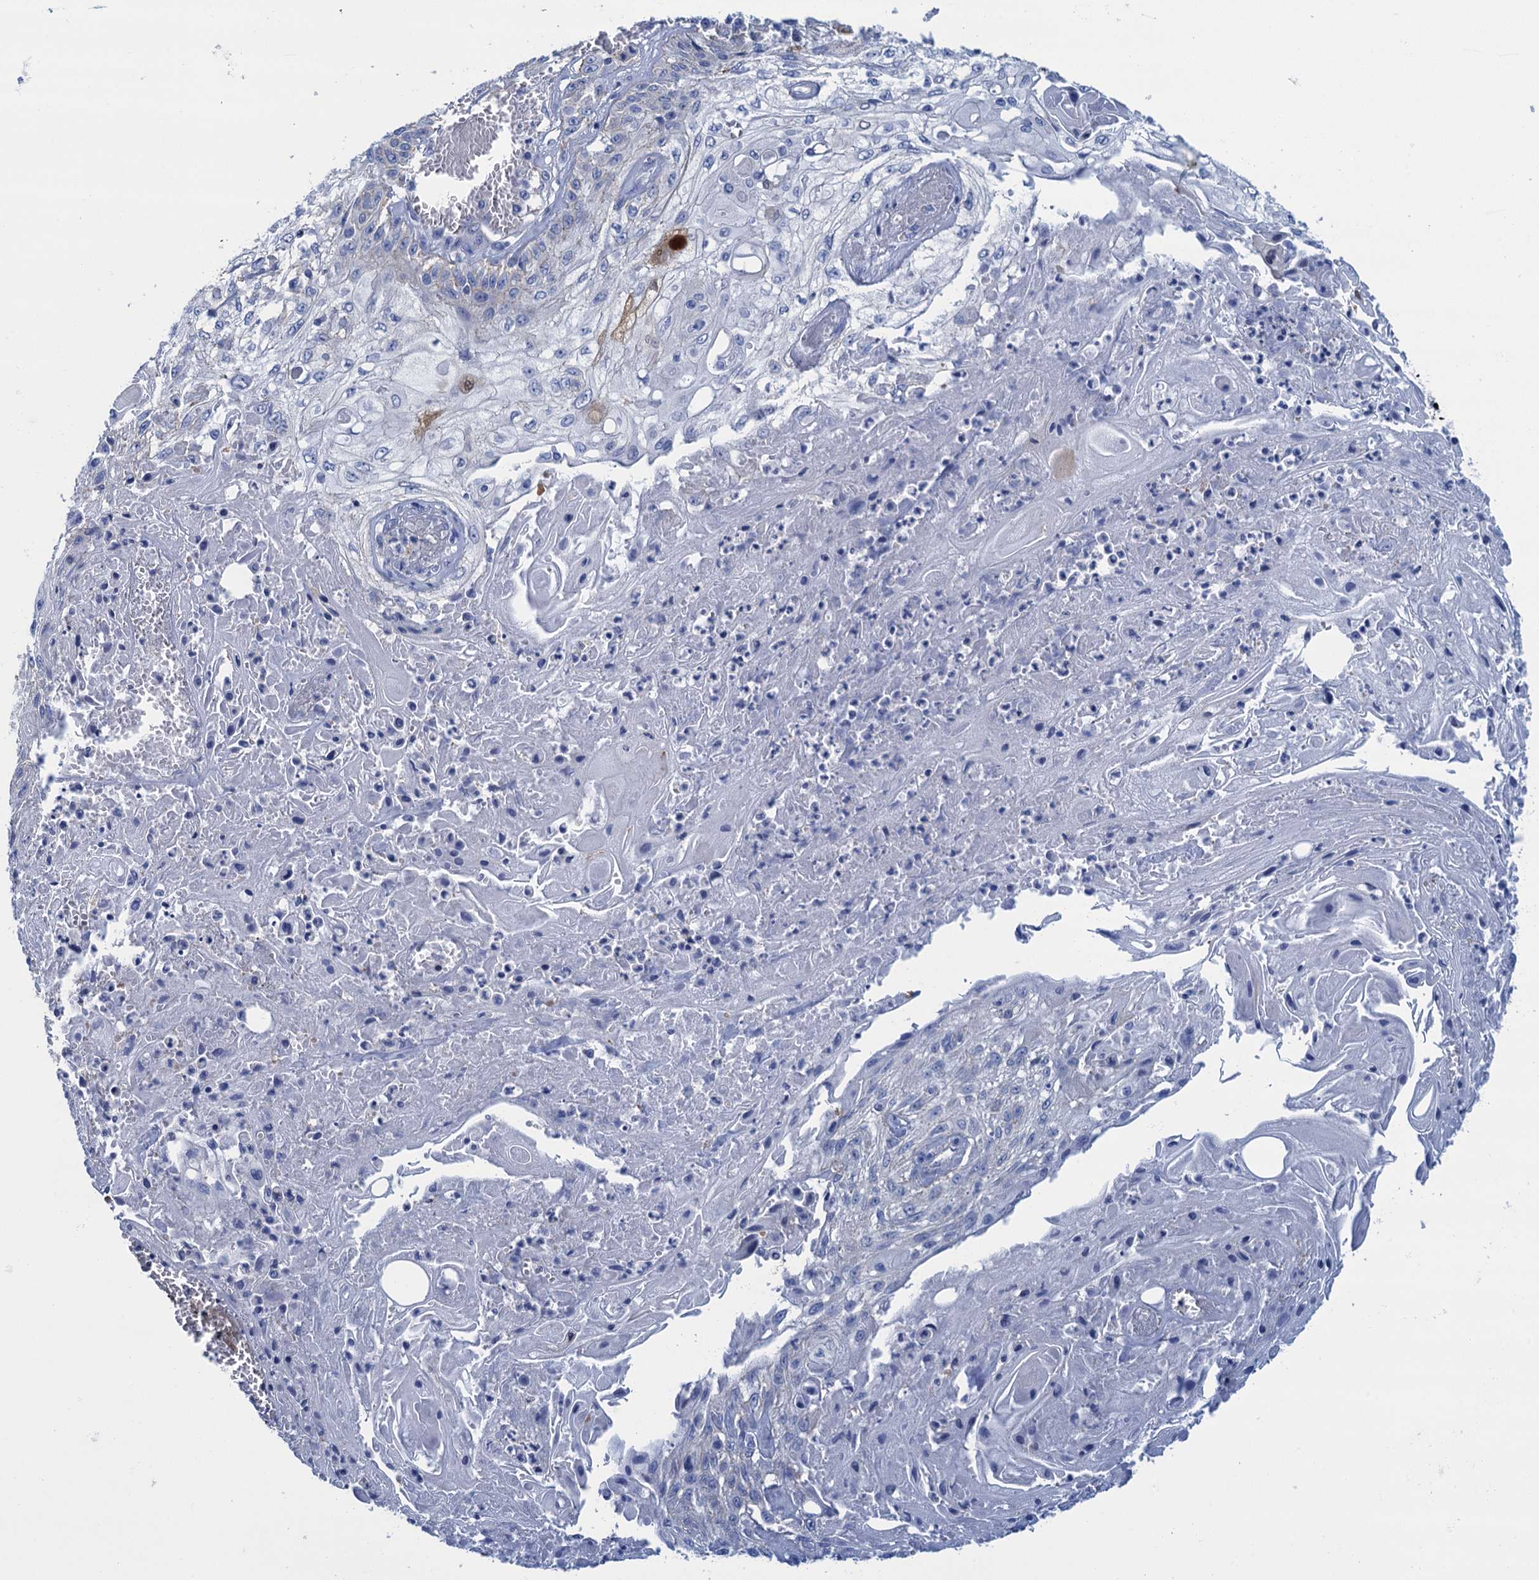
{"staining": {"intensity": "negative", "quantity": "none", "location": "none"}, "tissue": "skin cancer", "cell_type": "Tumor cells", "image_type": "cancer", "snomed": [{"axis": "morphology", "description": "Squamous cell carcinoma, NOS"}, {"axis": "morphology", "description": "Squamous cell carcinoma, metastatic, NOS"}, {"axis": "topography", "description": "Skin"}, {"axis": "topography", "description": "Lymph node"}], "caption": "The immunohistochemistry micrograph has no significant expression in tumor cells of skin cancer tissue.", "gene": "CALML5", "patient": {"sex": "male", "age": 75}}